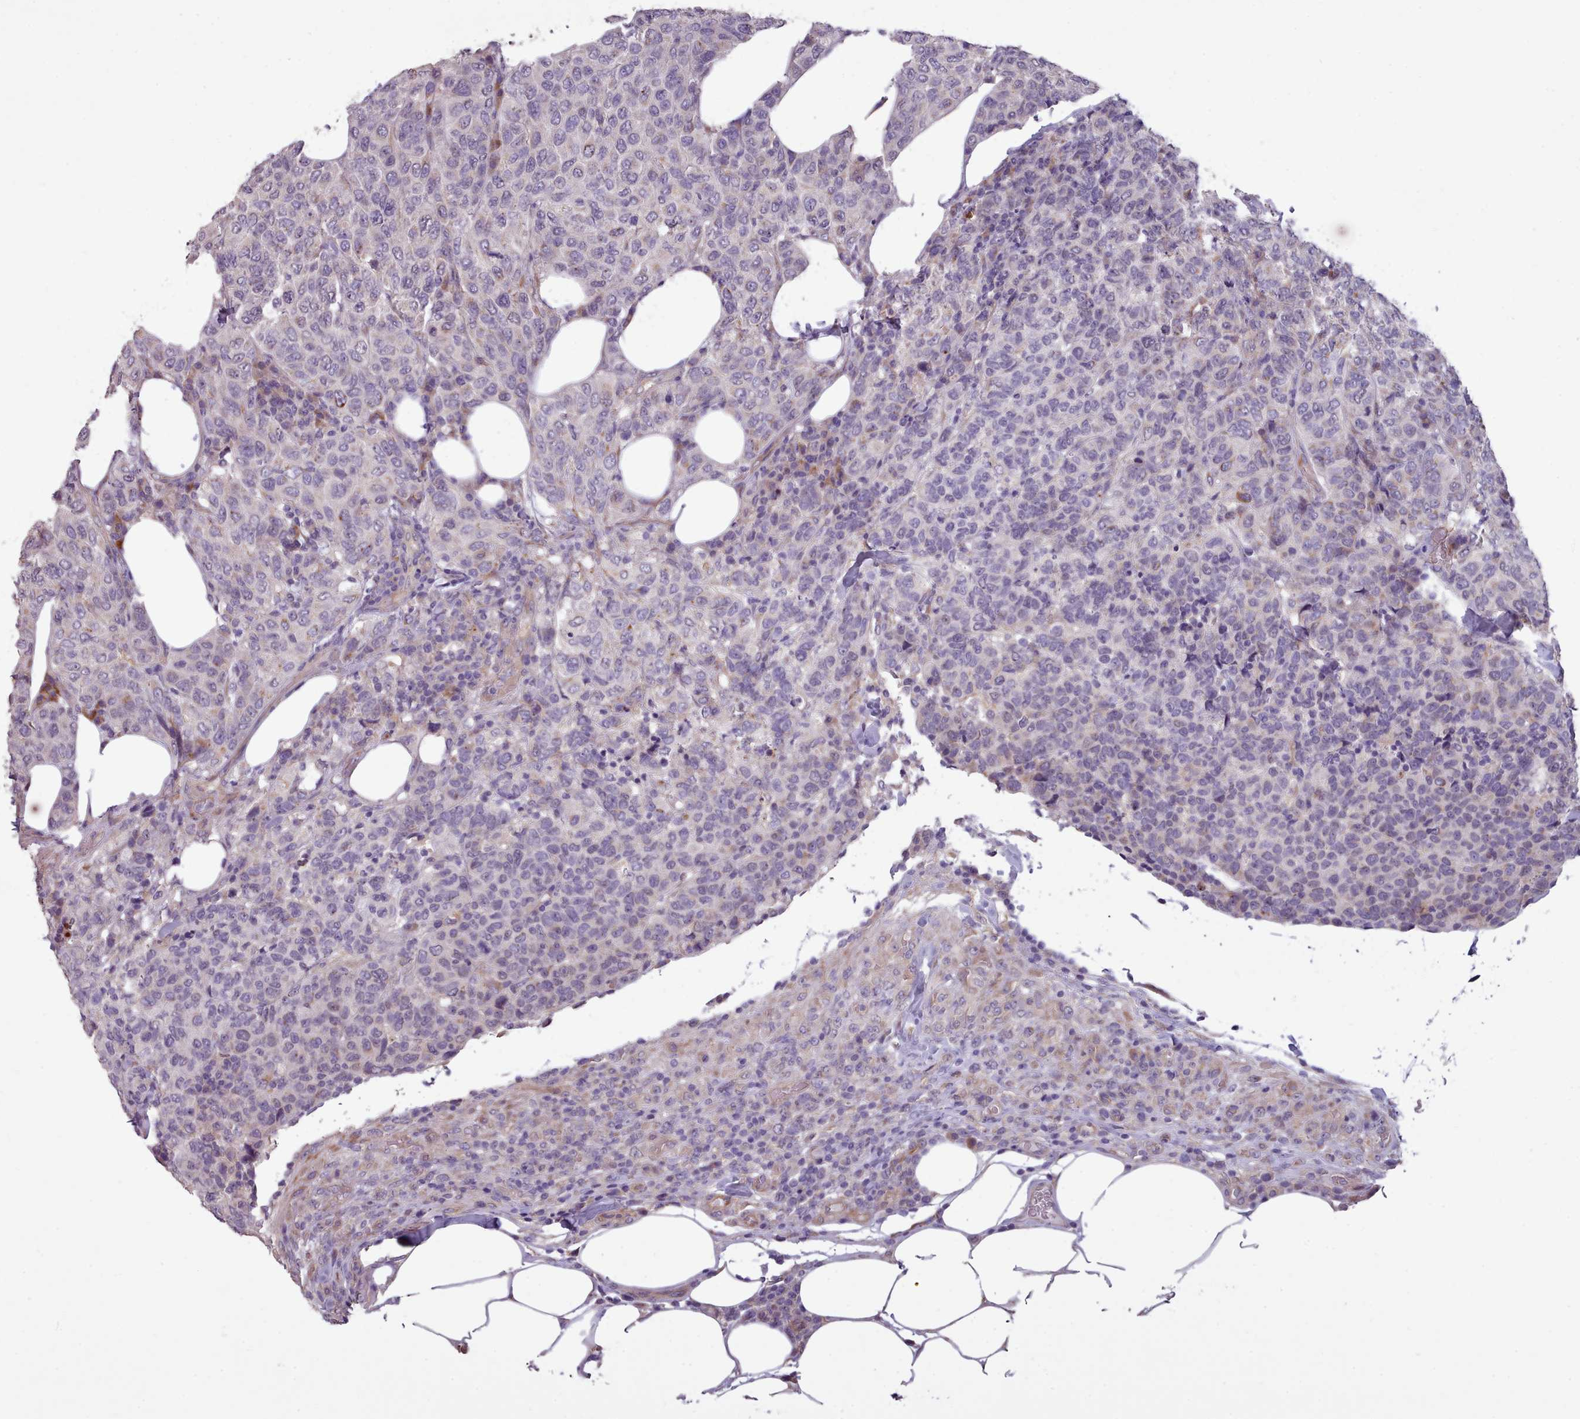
{"staining": {"intensity": "negative", "quantity": "none", "location": "none"}, "tissue": "breast cancer", "cell_type": "Tumor cells", "image_type": "cancer", "snomed": [{"axis": "morphology", "description": "Duct carcinoma"}, {"axis": "topography", "description": "Breast"}], "caption": "This is a image of IHC staining of breast cancer, which shows no expression in tumor cells. Nuclei are stained in blue.", "gene": "DPF1", "patient": {"sex": "female", "age": 55}}